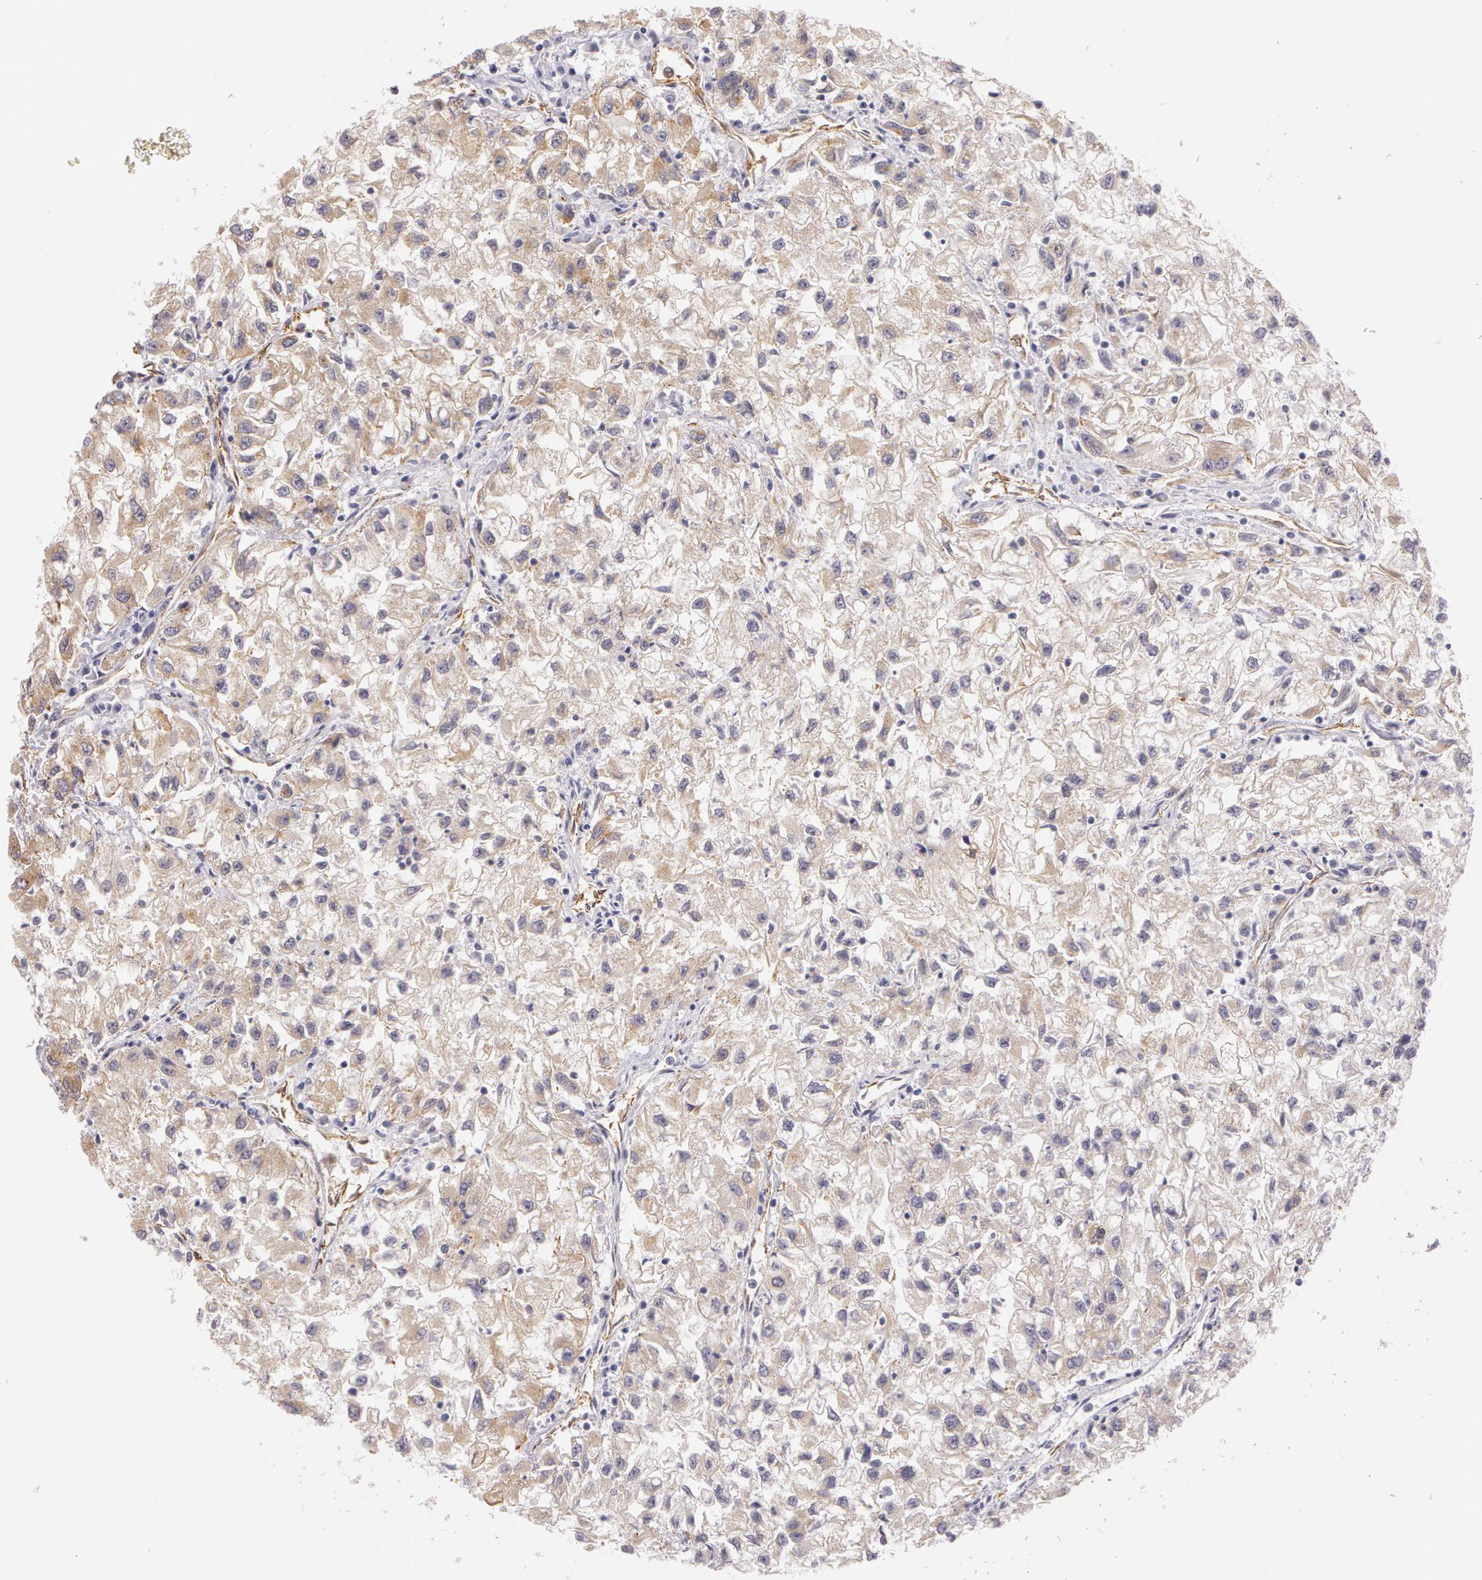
{"staining": {"intensity": "moderate", "quantity": ">75%", "location": "cytoplasmic/membranous"}, "tissue": "renal cancer", "cell_type": "Tumor cells", "image_type": "cancer", "snomed": [{"axis": "morphology", "description": "Adenocarcinoma, NOS"}, {"axis": "topography", "description": "Kidney"}], "caption": "Immunohistochemical staining of human adenocarcinoma (renal) exhibits medium levels of moderate cytoplasmic/membranous positivity in about >75% of tumor cells.", "gene": "APP", "patient": {"sex": "male", "age": 59}}